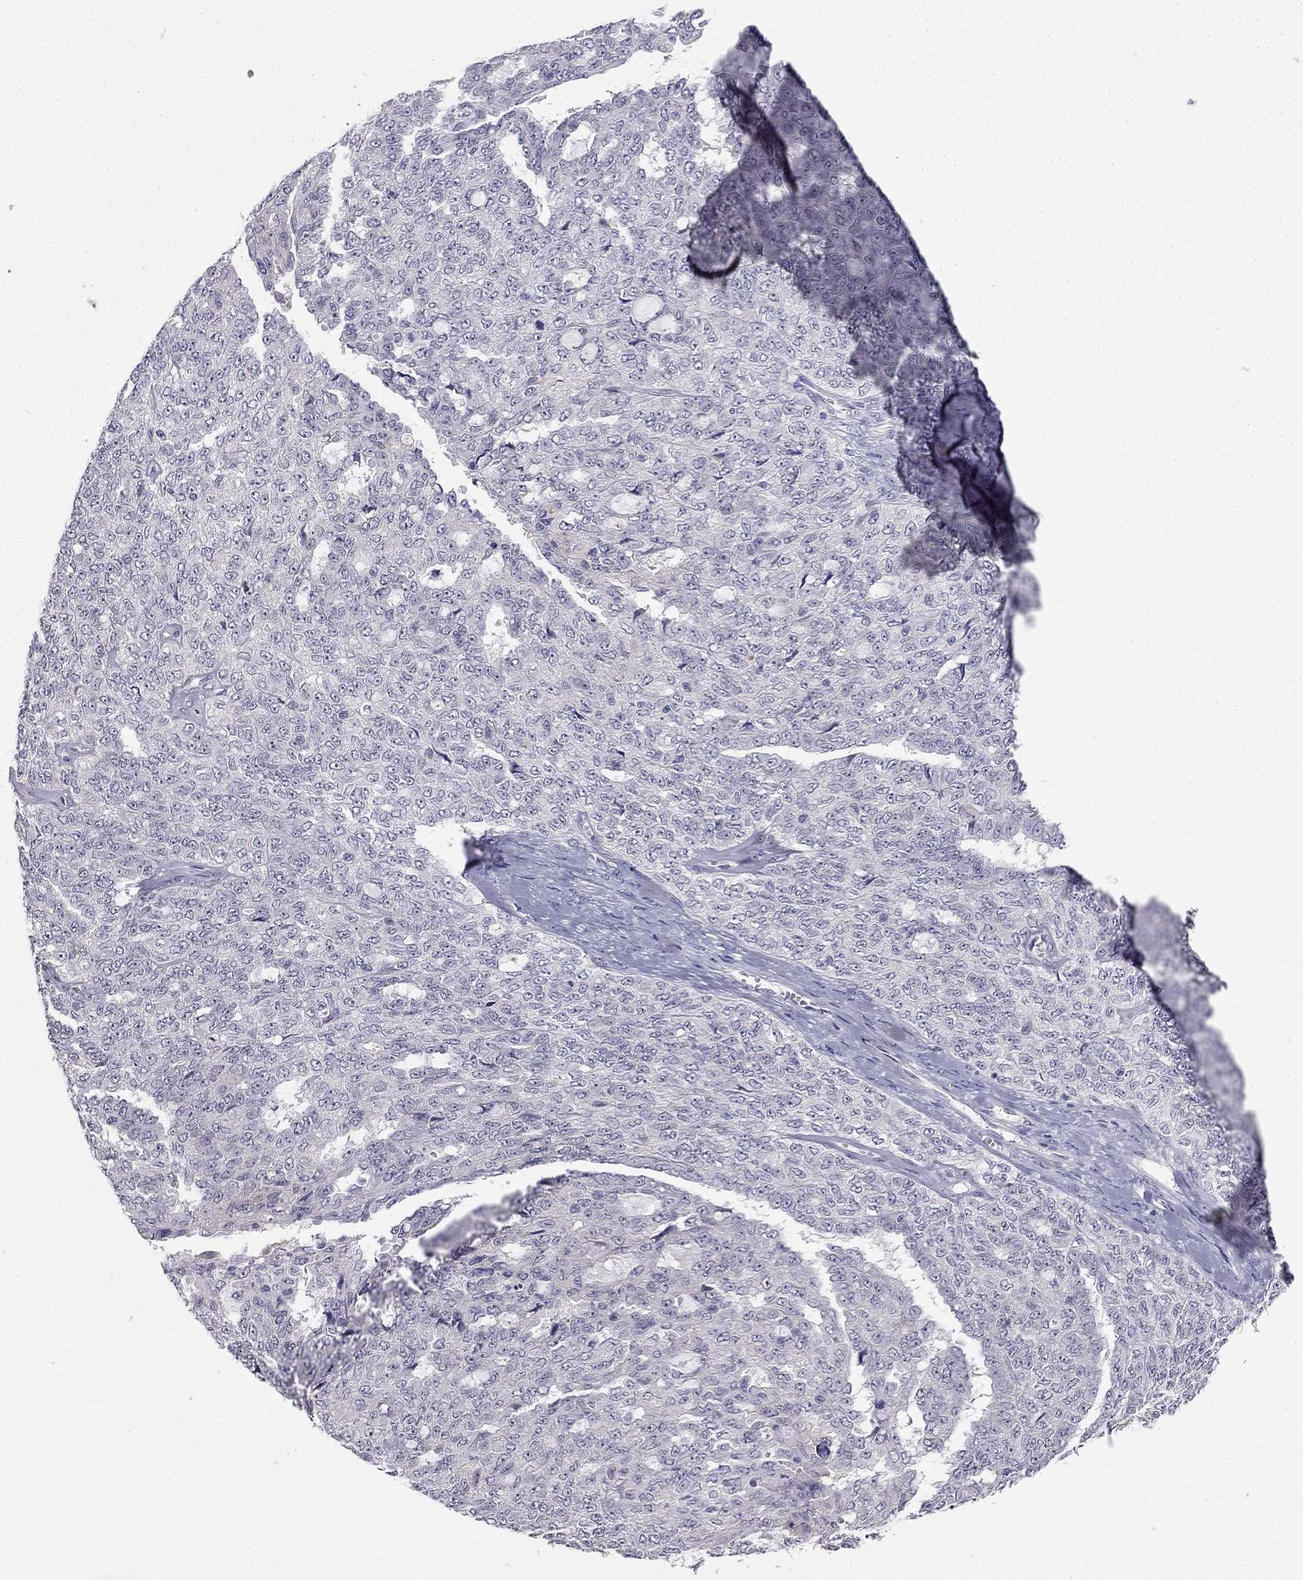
{"staining": {"intensity": "negative", "quantity": "none", "location": "none"}, "tissue": "ovarian cancer", "cell_type": "Tumor cells", "image_type": "cancer", "snomed": [{"axis": "morphology", "description": "Cystadenocarcinoma, serous, NOS"}, {"axis": "topography", "description": "Ovary"}], "caption": "Immunohistochemistry of ovarian serous cystadenocarcinoma shows no positivity in tumor cells.", "gene": "C16orf89", "patient": {"sex": "female", "age": 71}}